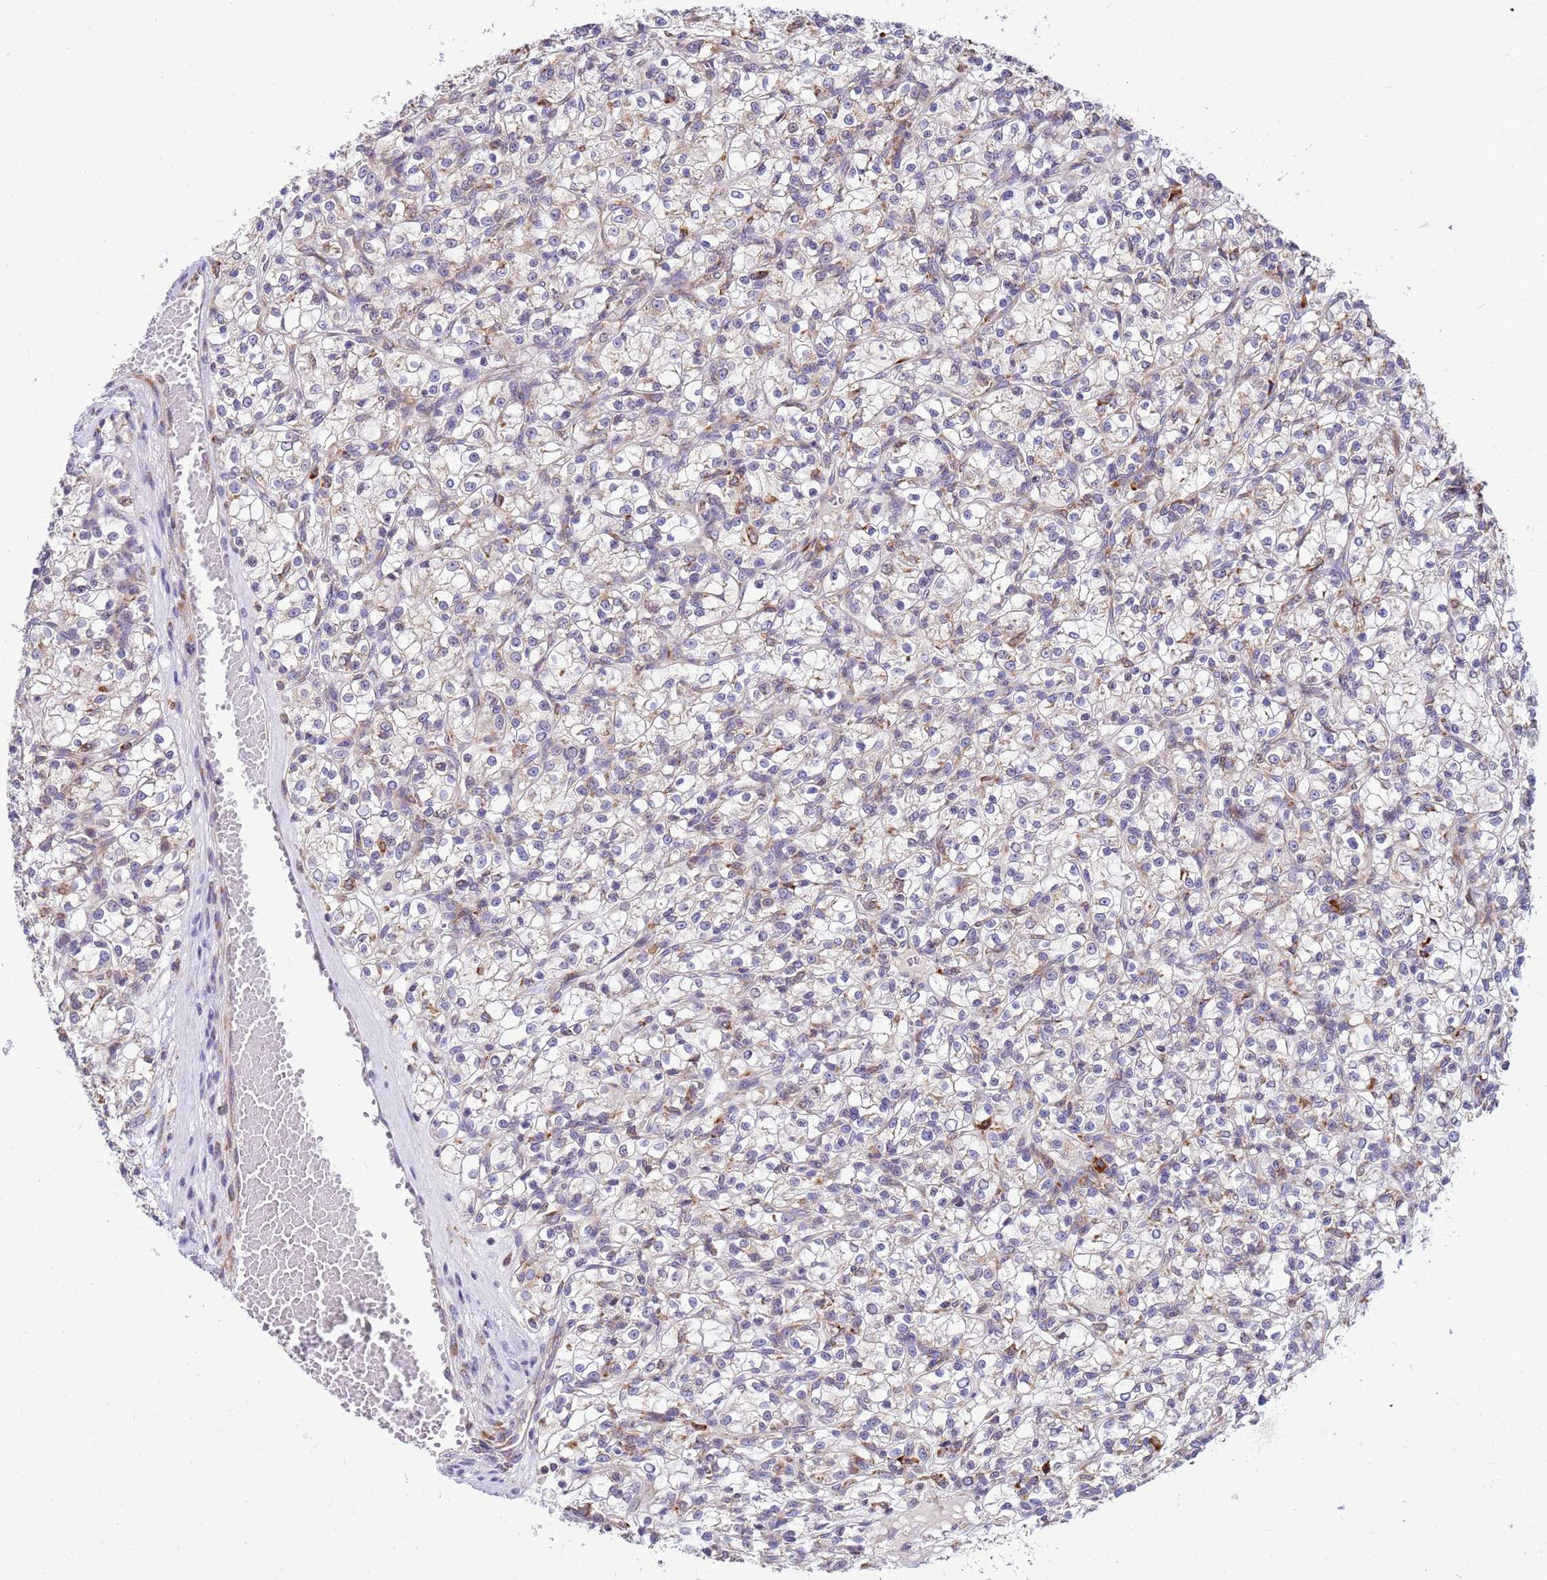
{"staining": {"intensity": "negative", "quantity": "none", "location": "none"}, "tissue": "renal cancer", "cell_type": "Tumor cells", "image_type": "cancer", "snomed": [{"axis": "morphology", "description": "Adenocarcinoma, NOS"}, {"axis": "topography", "description": "Kidney"}], "caption": "Histopathology image shows no significant protein expression in tumor cells of adenocarcinoma (renal).", "gene": "SSR4", "patient": {"sex": "female", "age": 59}}